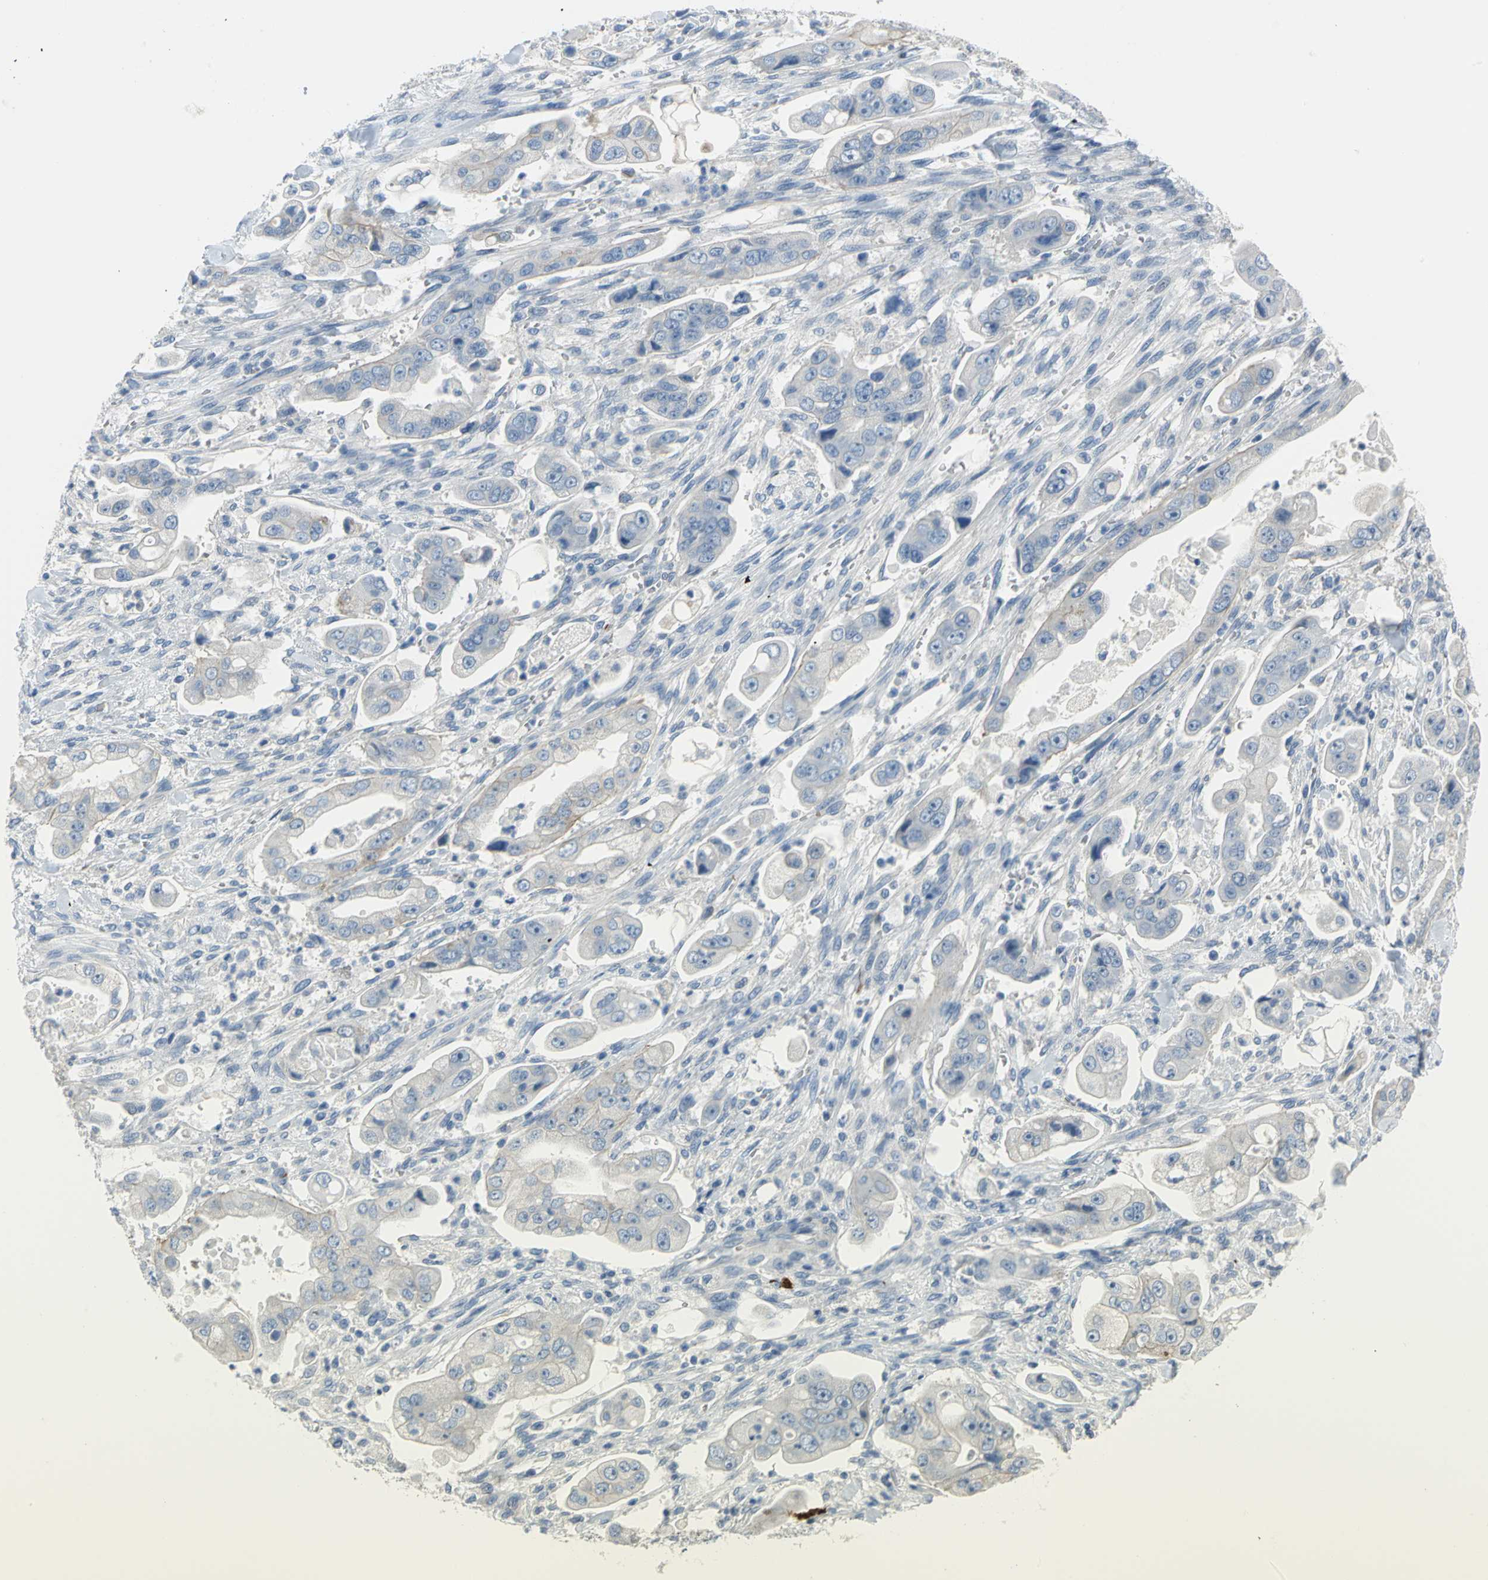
{"staining": {"intensity": "moderate", "quantity": "<25%", "location": "cytoplasmic/membranous"}, "tissue": "stomach cancer", "cell_type": "Tumor cells", "image_type": "cancer", "snomed": [{"axis": "morphology", "description": "Adenocarcinoma, NOS"}, {"axis": "topography", "description": "Stomach"}], "caption": "Protein expression analysis of stomach adenocarcinoma shows moderate cytoplasmic/membranous expression in approximately <25% of tumor cells.", "gene": "ALOX15", "patient": {"sex": "male", "age": 62}}